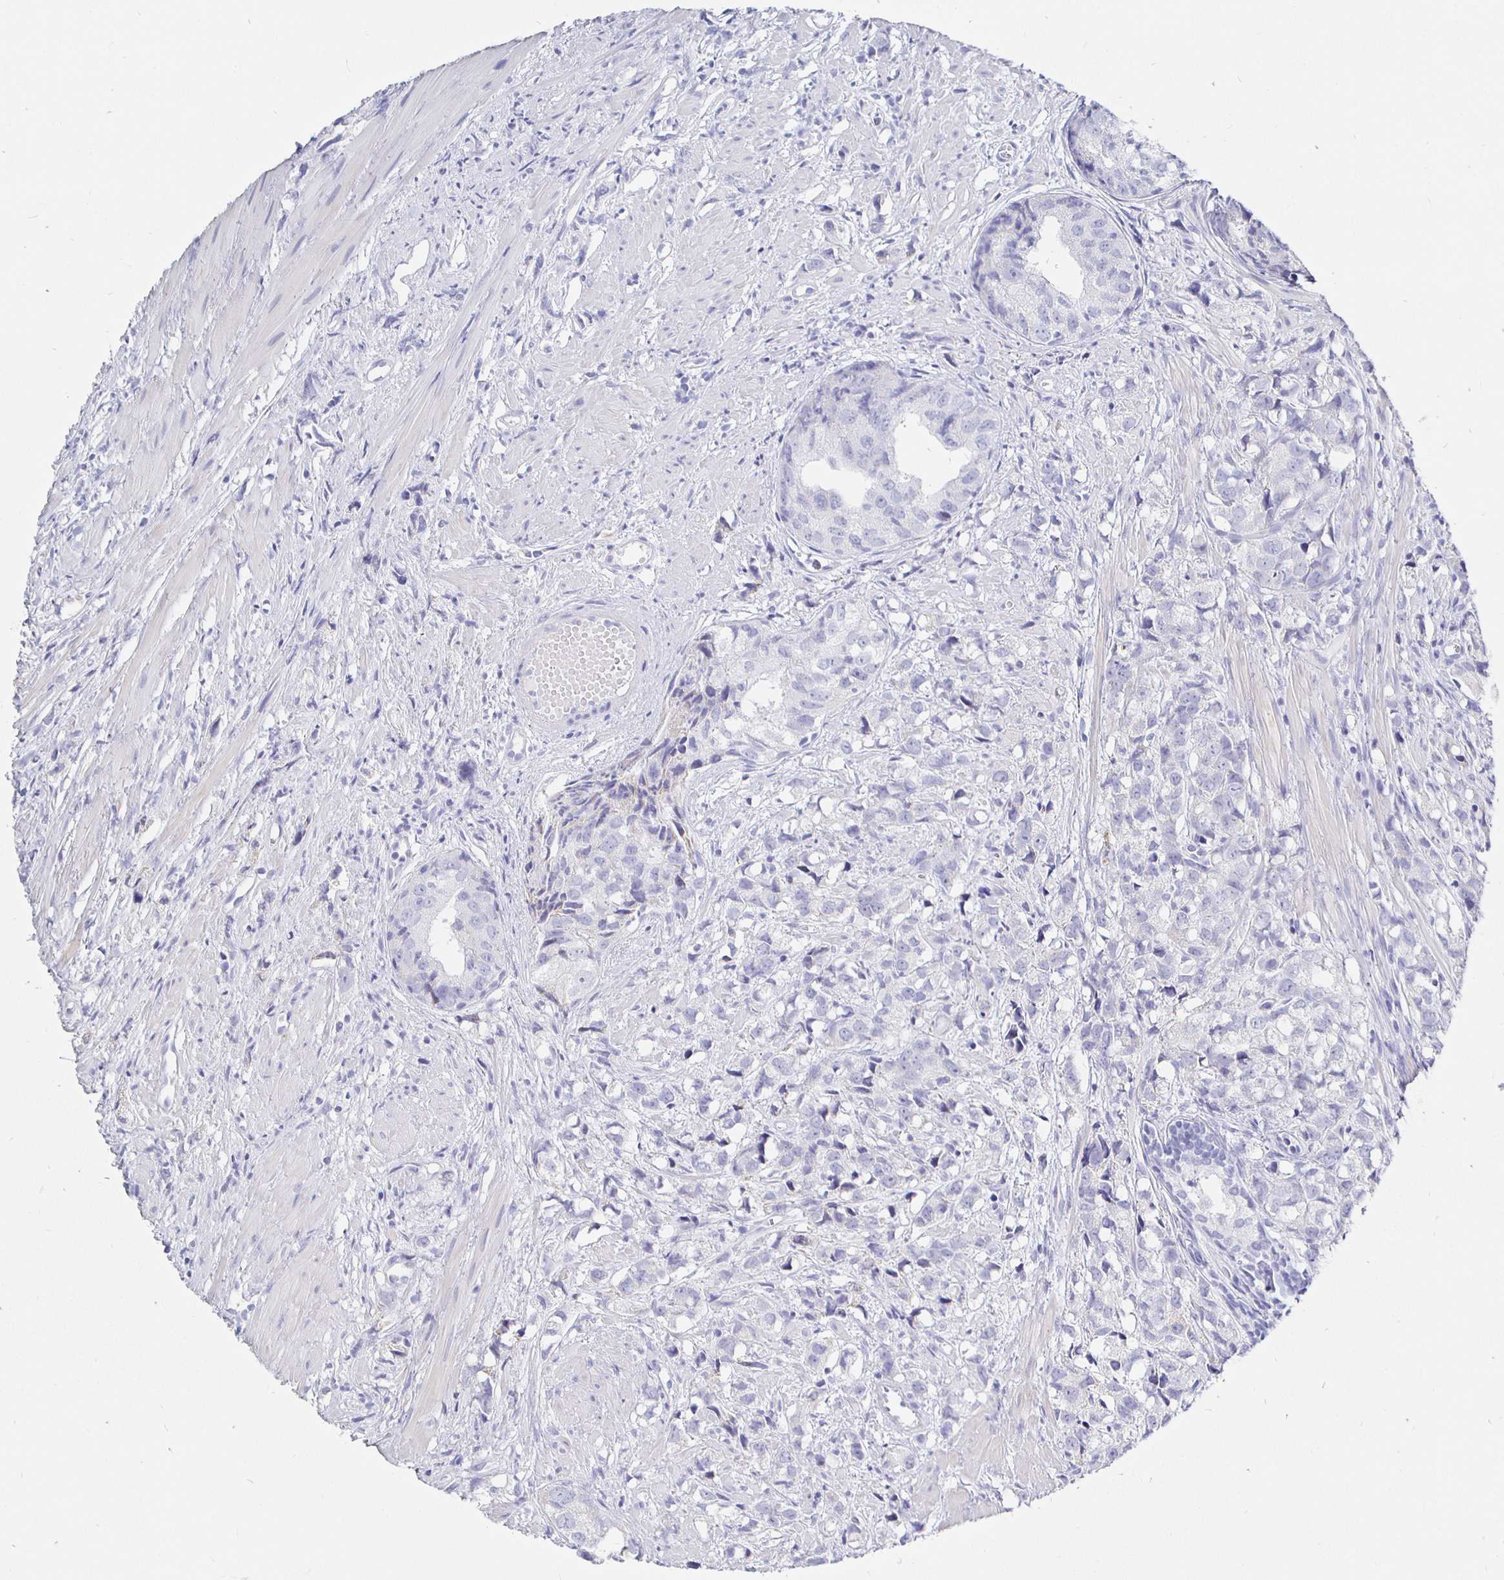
{"staining": {"intensity": "negative", "quantity": "none", "location": "none"}, "tissue": "prostate cancer", "cell_type": "Tumor cells", "image_type": "cancer", "snomed": [{"axis": "morphology", "description": "Adenocarcinoma, High grade"}, {"axis": "topography", "description": "Prostate"}], "caption": "IHC histopathology image of neoplastic tissue: human prostate cancer stained with DAB reveals no significant protein positivity in tumor cells. Brightfield microscopy of IHC stained with DAB (3,3'-diaminobenzidine) (brown) and hematoxylin (blue), captured at high magnification.", "gene": "CR2", "patient": {"sex": "male", "age": 58}}